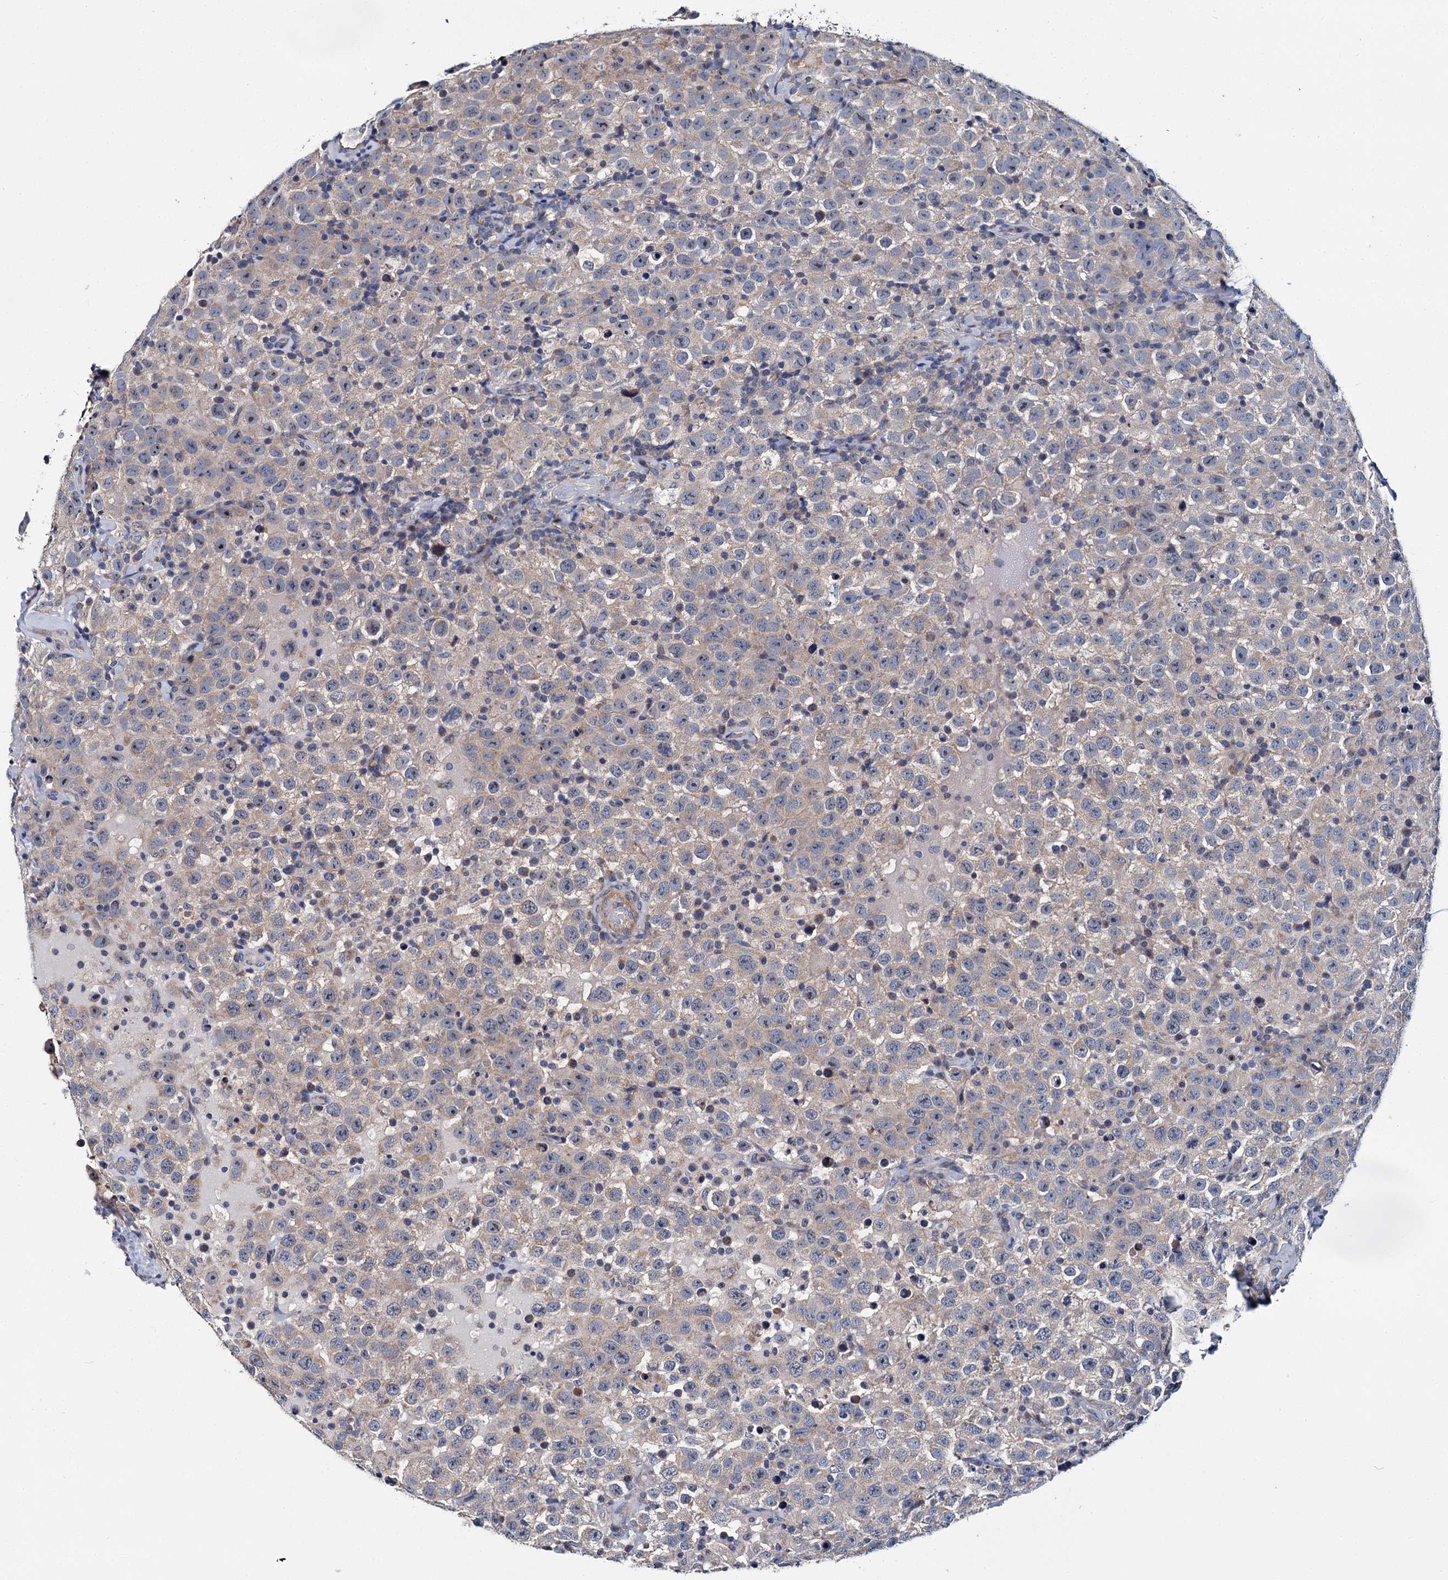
{"staining": {"intensity": "weak", "quantity": ">75%", "location": "cytoplasmic/membranous"}, "tissue": "testis cancer", "cell_type": "Tumor cells", "image_type": "cancer", "snomed": [{"axis": "morphology", "description": "Seminoma, NOS"}, {"axis": "topography", "description": "Testis"}], "caption": "This is an image of immunohistochemistry staining of testis cancer (seminoma), which shows weak staining in the cytoplasmic/membranous of tumor cells.", "gene": "CEP295", "patient": {"sex": "male", "age": 41}}